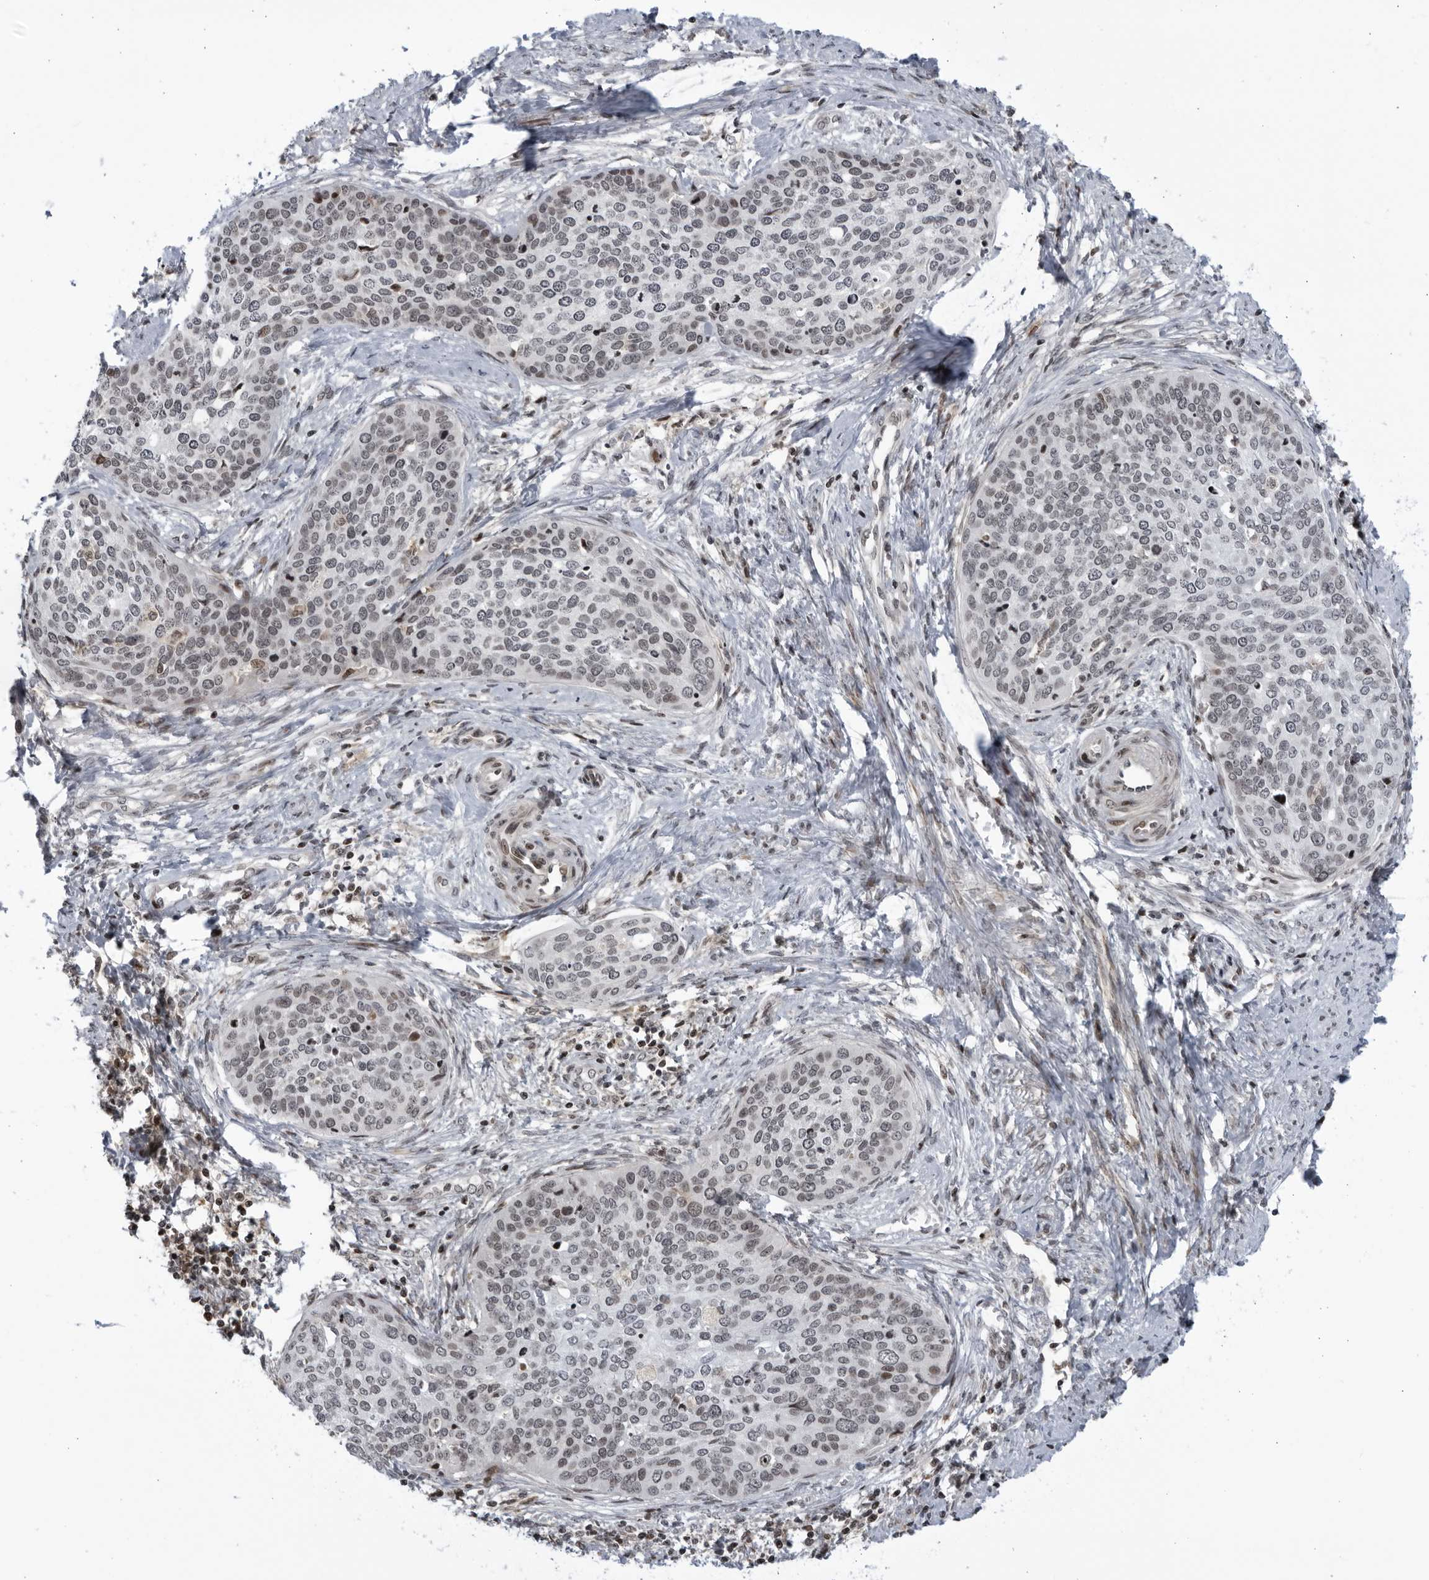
{"staining": {"intensity": "weak", "quantity": "<25%", "location": "nuclear"}, "tissue": "cervical cancer", "cell_type": "Tumor cells", "image_type": "cancer", "snomed": [{"axis": "morphology", "description": "Squamous cell carcinoma, NOS"}, {"axis": "topography", "description": "Cervix"}], "caption": "A high-resolution image shows immunohistochemistry staining of cervical cancer, which displays no significant expression in tumor cells. (Stains: DAB immunohistochemistry (IHC) with hematoxylin counter stain, Microscopy: brightfield microscopy at high magnification).", "gene": "DTL", "patient": {"sex": "female", "age": 37}}